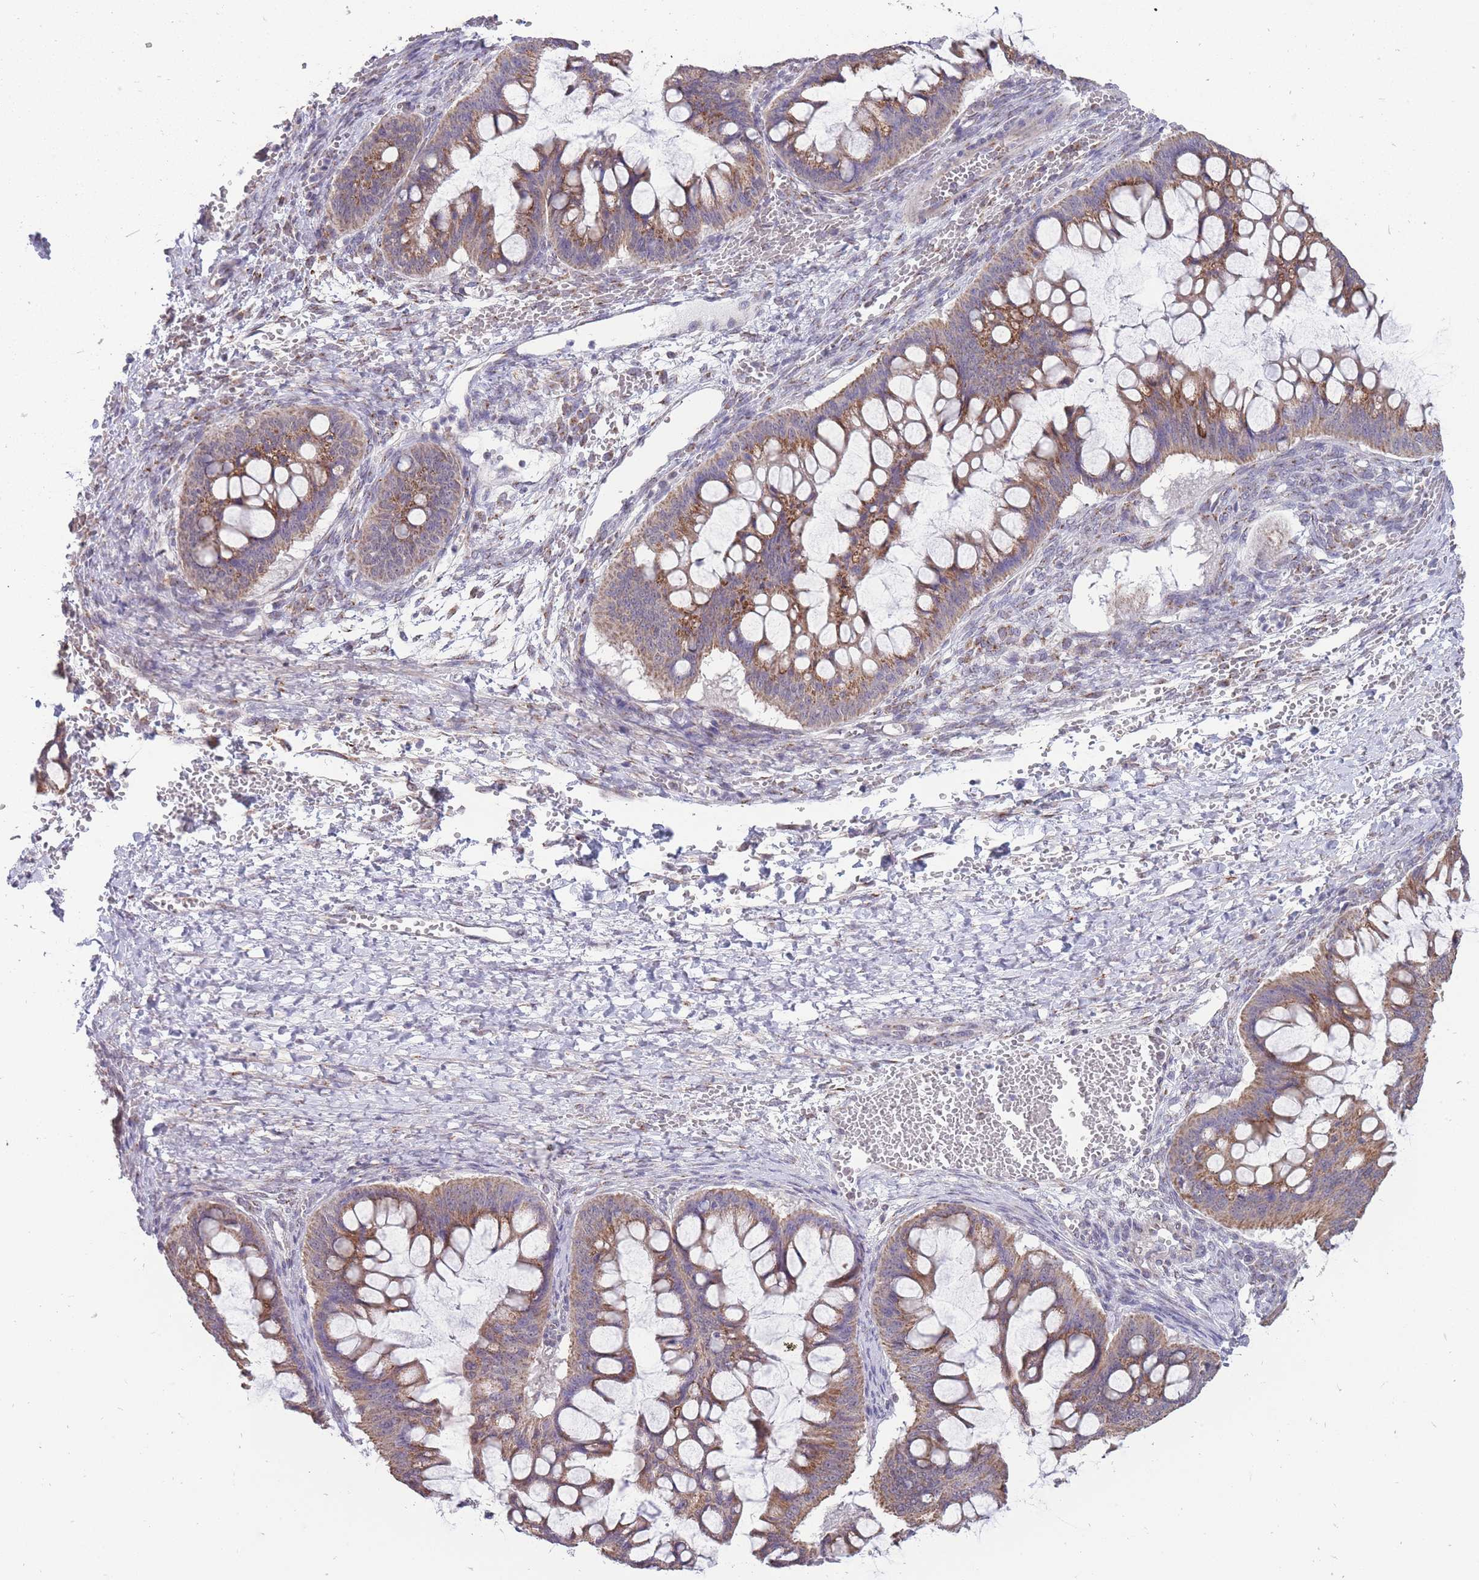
{"staining": {"intensity": "moderate", "quantity": ">75%", "location": "cytoplasmic/membranous"}, "tissue": "ovarian cancer", "cell_type": "Tumor cells", "image_type": "cancer", "snomed": [{"axis": "morphology", "description": "Cystadenocarcinoma, mucinous, NOS"}, {"axis": "topography", "description": "Ovary"}], "caption": "This is an image of immunohistochemistry staining of ovarian mucinous cystadenocarcinoma, which shows moderate positivity in the cytoplasmic/membranous of tumor cells.", "gene": "NELL1", "patient": {"sex": "female", "age": 73}}